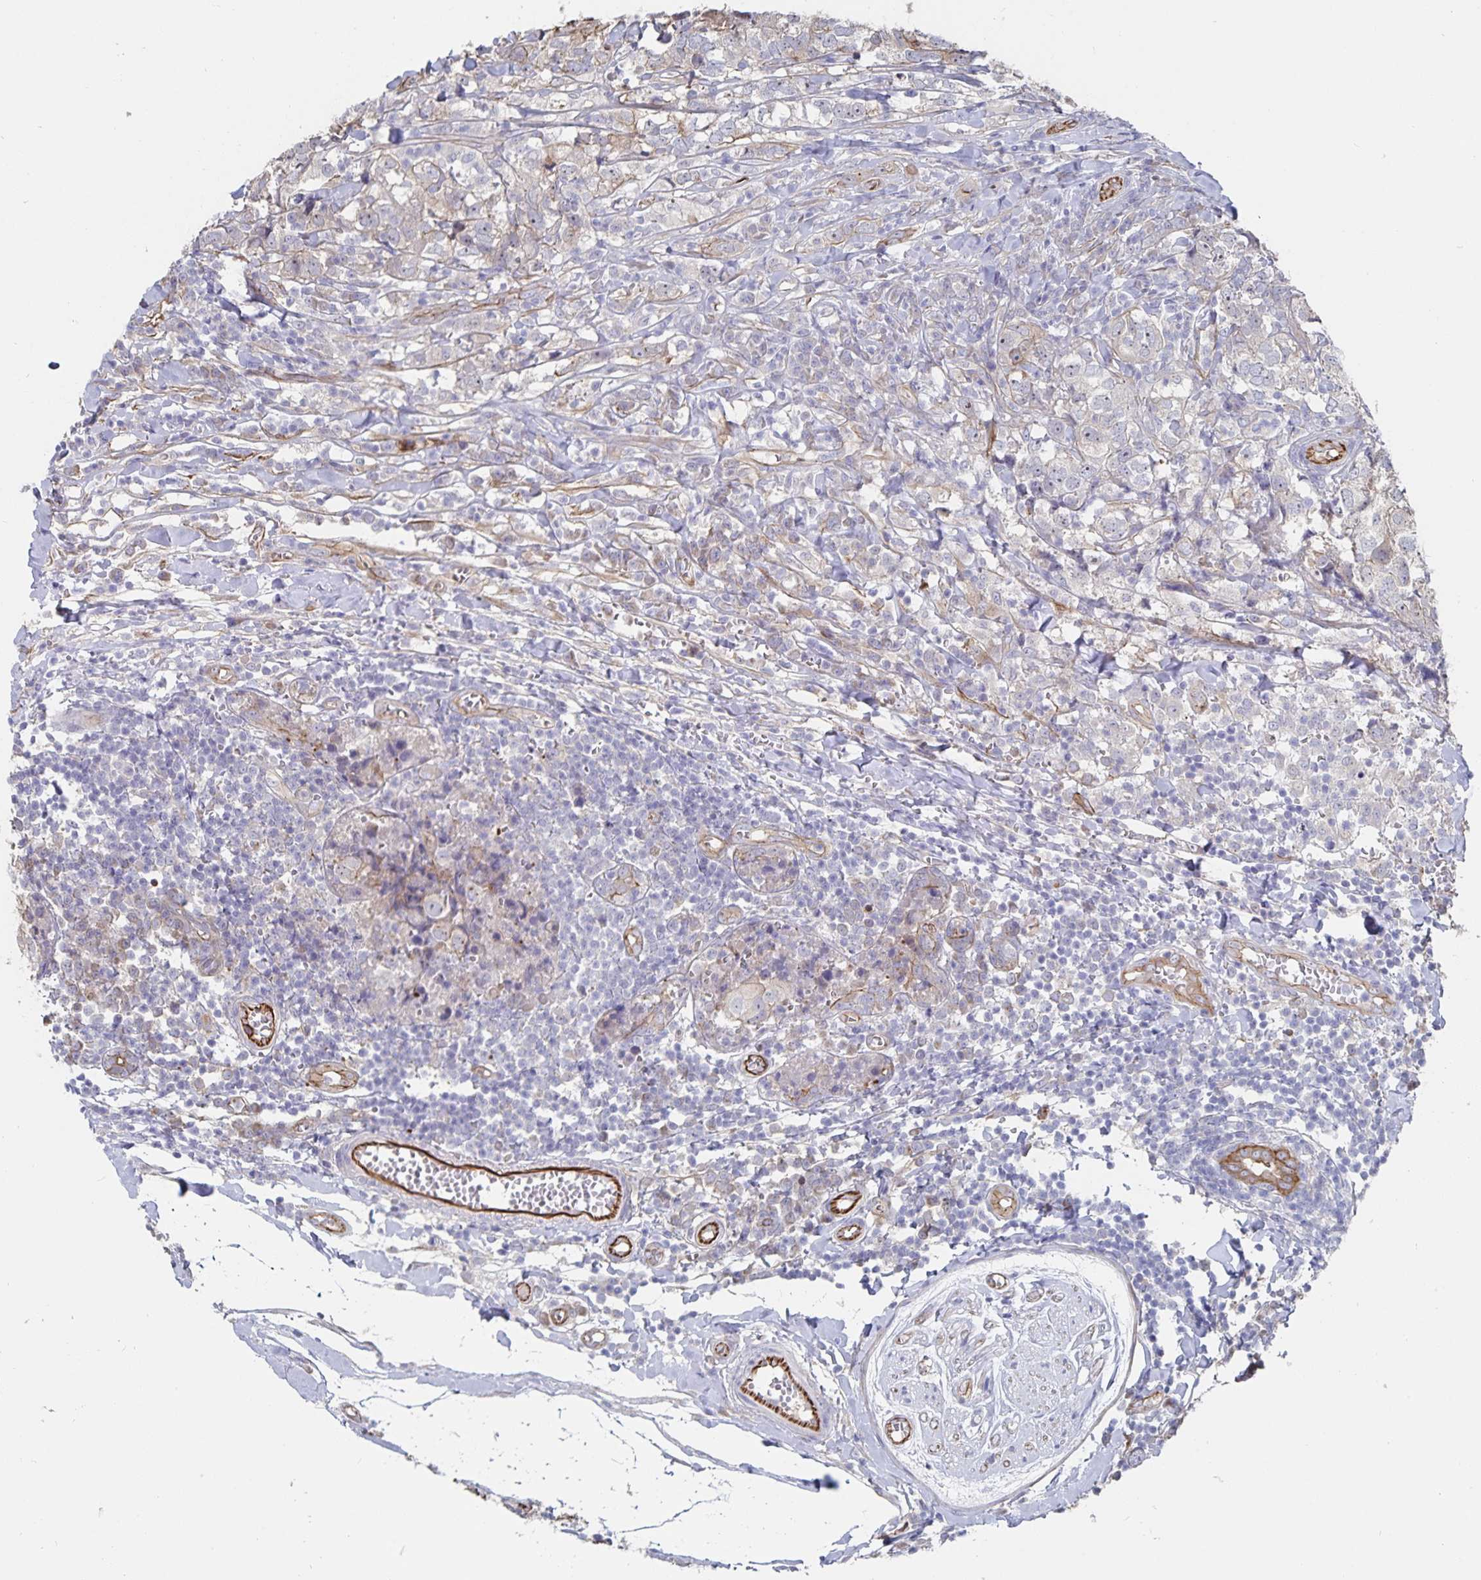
{"staining": {"intensity": "moderate", "quantity": "<25%", "location": "cytoplasmic/membranous"}, "tissue": "breast cancer", "cell_type": "Tumor cells", "image_type": "cancer", "snomed": [{"axis": "morphology", "description": "Duct carcinoma"}, {"axis": "topography", "description": "Breast"}], "caption": "Immunohistochemical staining of breast intraductal carcinoma exhibits low levels of moderate cytoplasmic/membranous expression in about <25% of tumor cells. (Brightfield microscopy of DAB IHC at high magnification).", "gene": "SSTR1", "patient": {"sex": "female", "age": 30}}